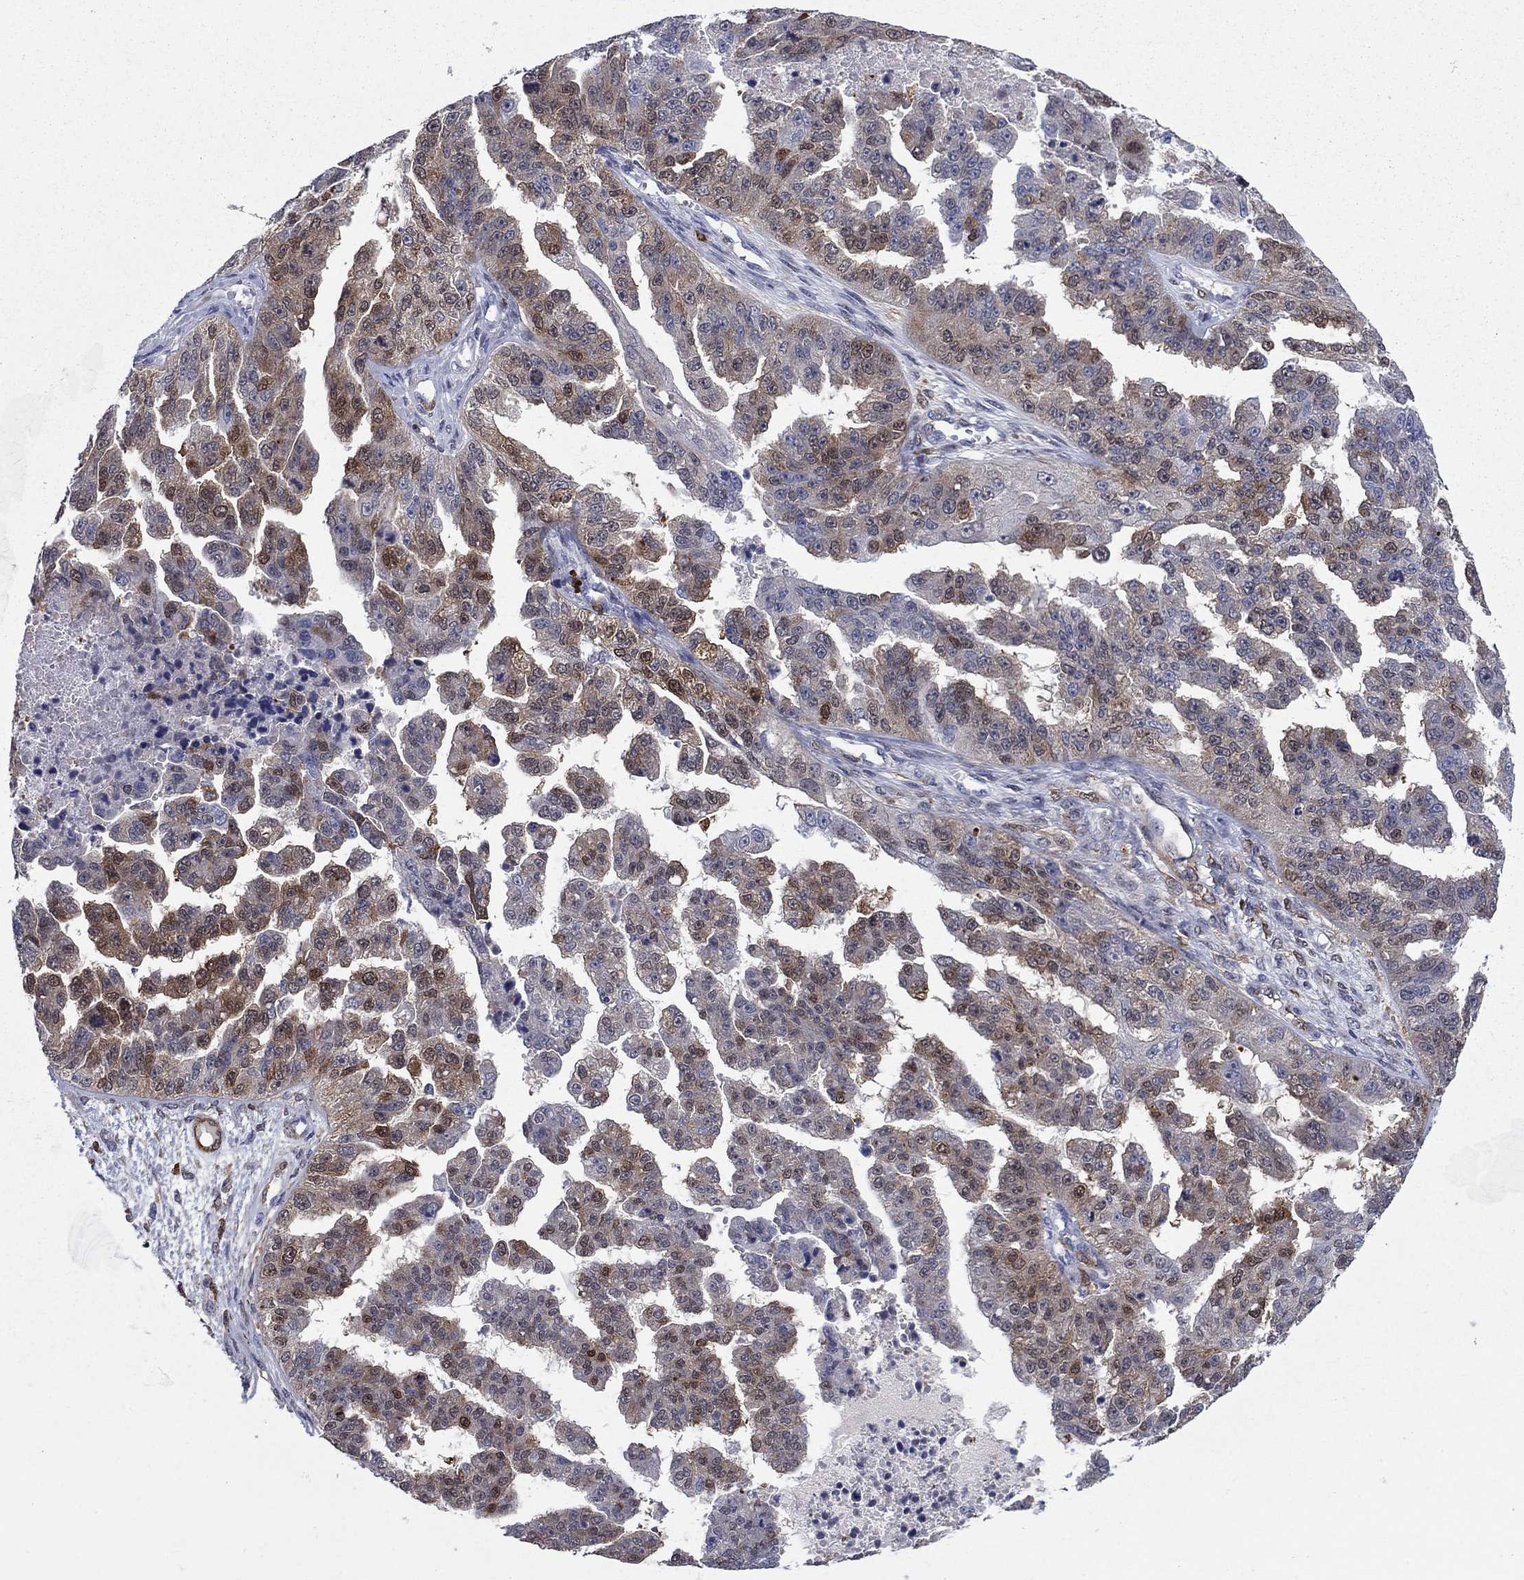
{"staining": {"intensity": "moderate", "quantity": "25%-75%", "location": "cytoplasmic/membranous"}, "tissue": "ovarian cancer", "cell_type": "Tumor cells", "image_type": "cancer", "snomed": [{"axis": "morphology", "description": "Cystadenocarcinoma, serous, NOS"}, {"axis": "topography", "description": "Ovary"}], "caption": "The histopathology image shows staining of serous cystadenocarcinoma (ovarian), revealing moderate cytoplasmic/membranous protein staining (brown color) within tumor cells.", "gene": "STMN1", "patient": {"sex": "female", "age": 58}}